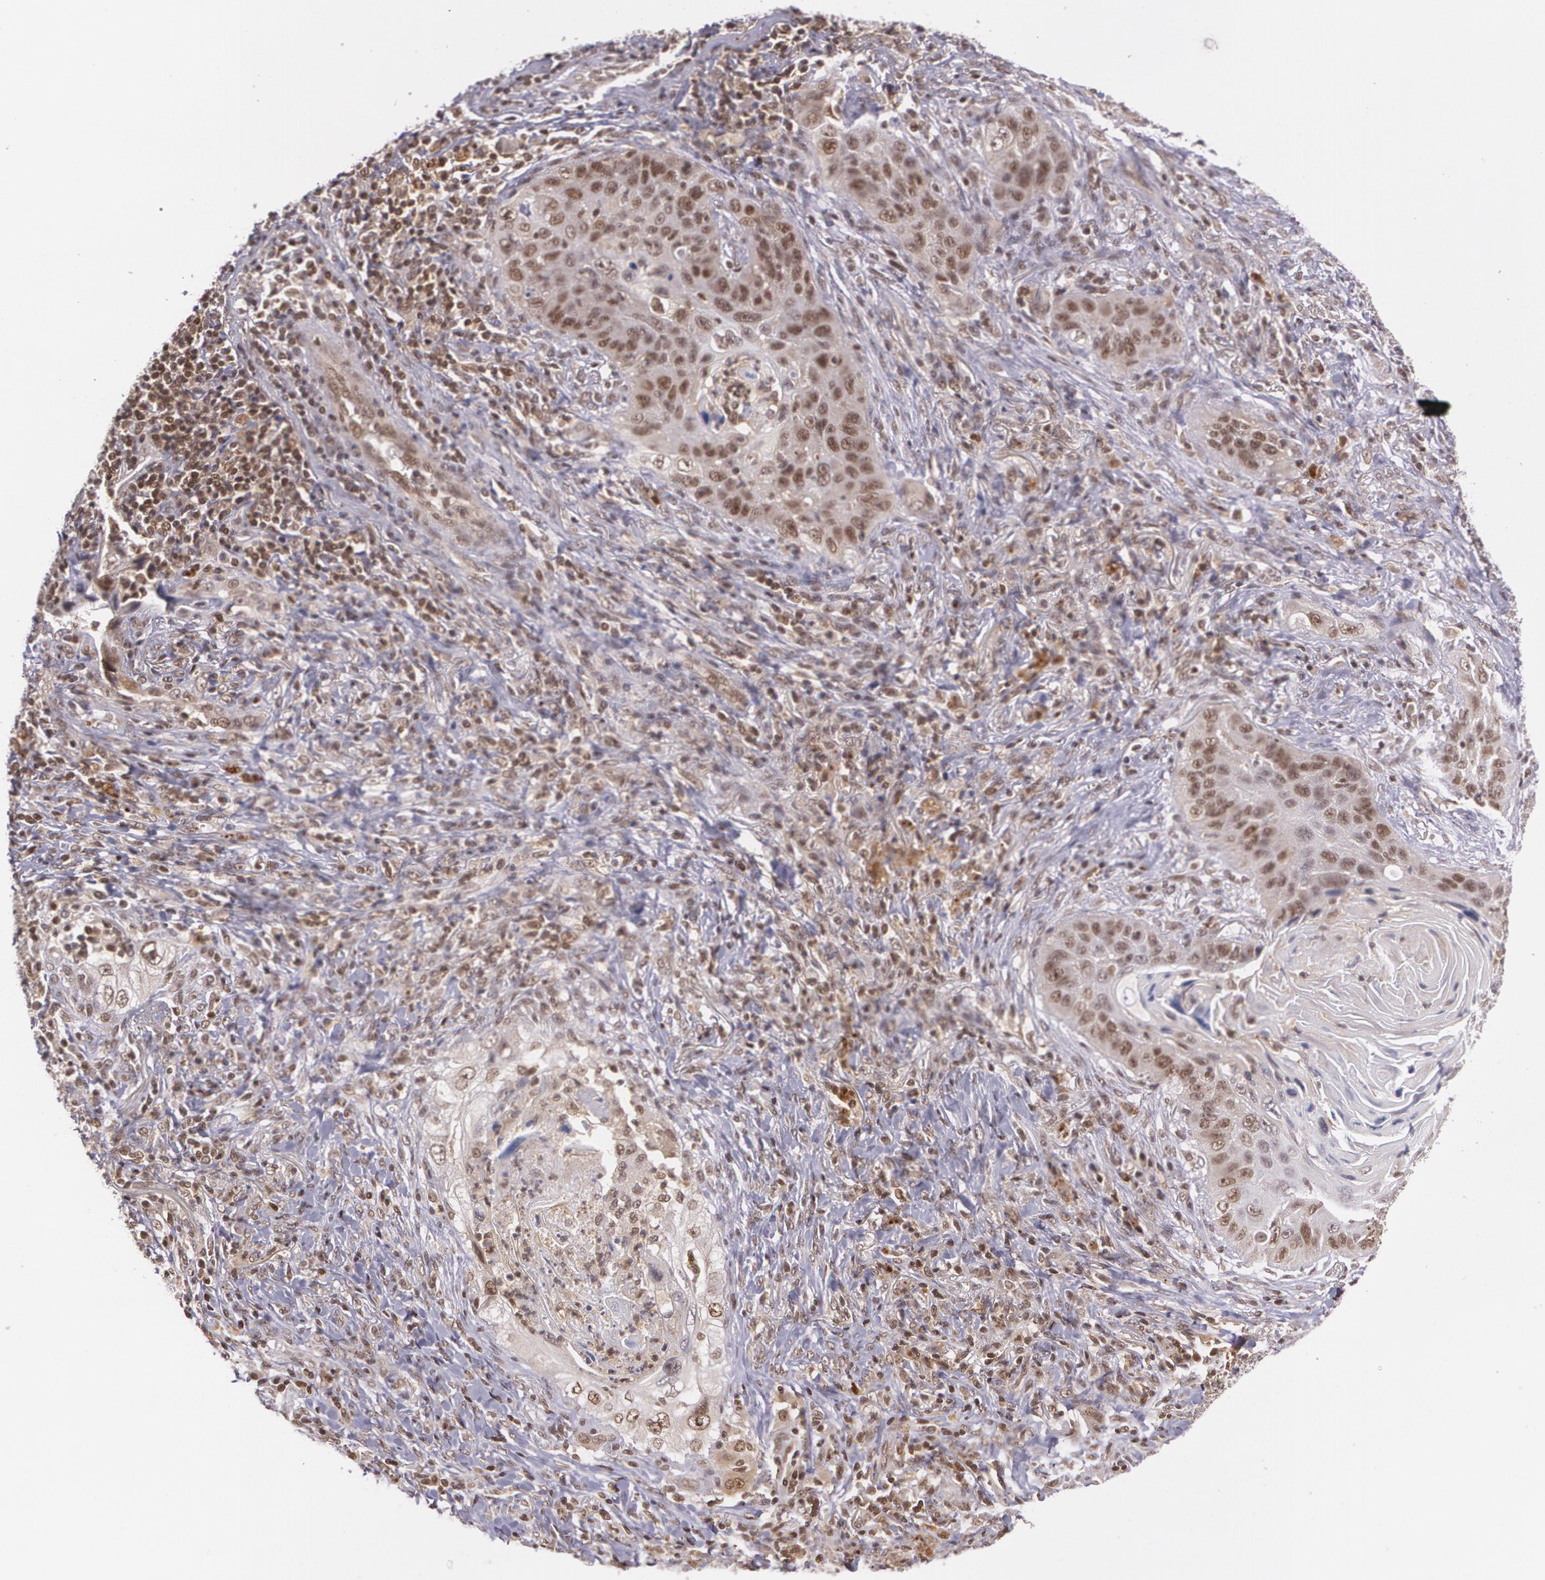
{"staining": {"intensity": "moderate", "quantity": "25%-75%", "location": "cytoplasmic/membranous,nuclear"}, "tissue": "lung cancer", "cell_type": "Tumor cells", "image_type": "cancer", "snomed": [{"axis": "morphology", "description": "Squamous cell carcinoma, NOS"}, {"axis": "topography", "description": "Lung"}], "caption": "Immunohistochemical staining of human lung cancer exhibits medium levels of moderate cytoplasmic/membranous and nuclear staining in about 25%-75% of tumor cells.", "gene": "CUL2", "patient": {"sex": "female", "age": 67}}